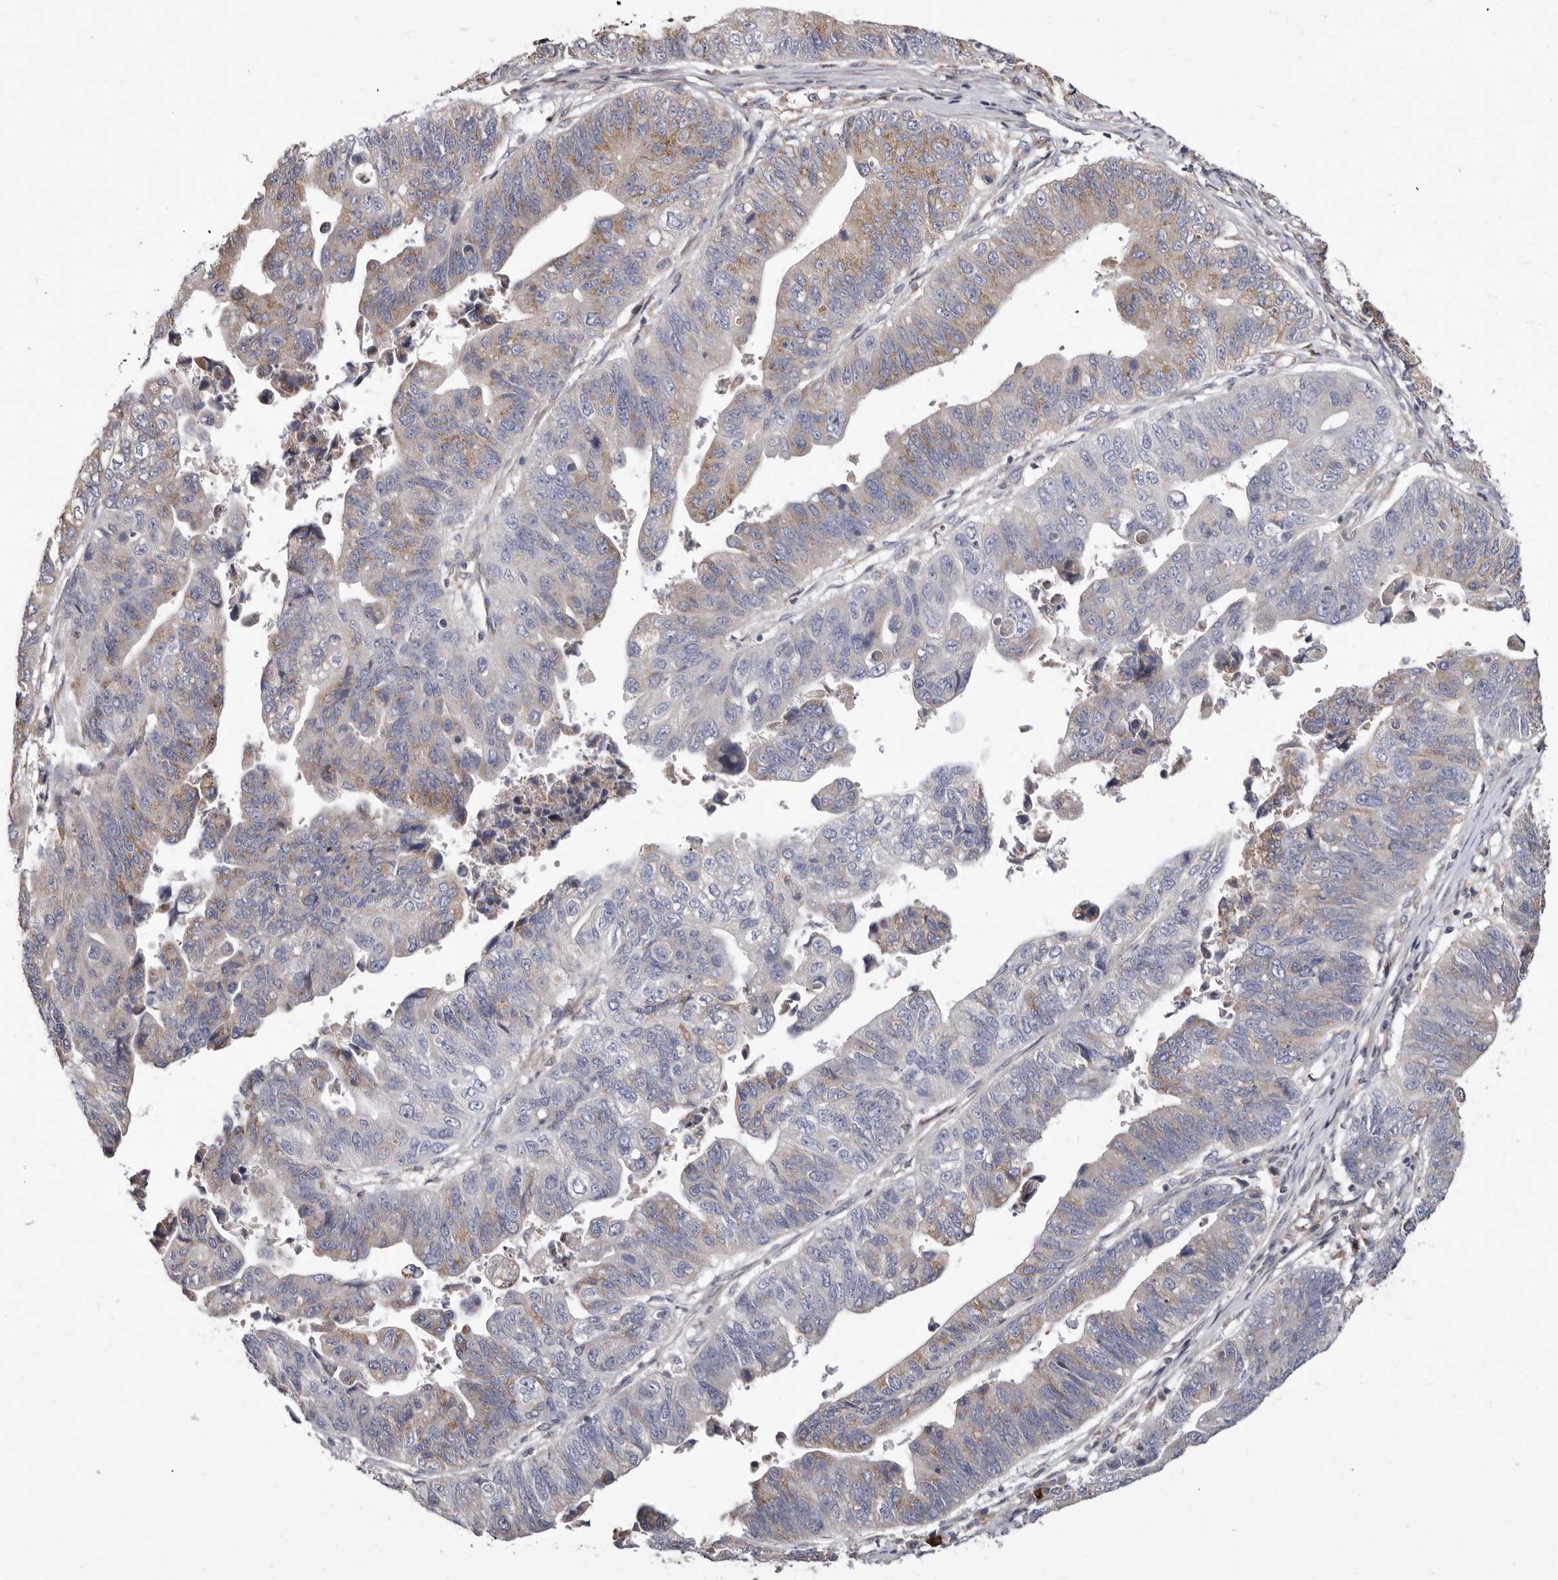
{"staining": {"intensity": "weak", "quantity": "<25%", "location": "cytoplasmic/membranous"}, "tissue": "stomach cancer", "cell_type": "Tumor cells", "image_type": "cancer", "snomed": [{"axis": "morphology", "description": "Adenocarcinoma, NOS"}, {"axis": "topography", "description": "Stomach"}], "caption": "IHC histopathology image of human stomach adenocarcinoma stained for a protein (brown), which reveals no expression in tumor cells.", "gene": "ASIC5", "patient": {"sex": "male", "age": 59}}